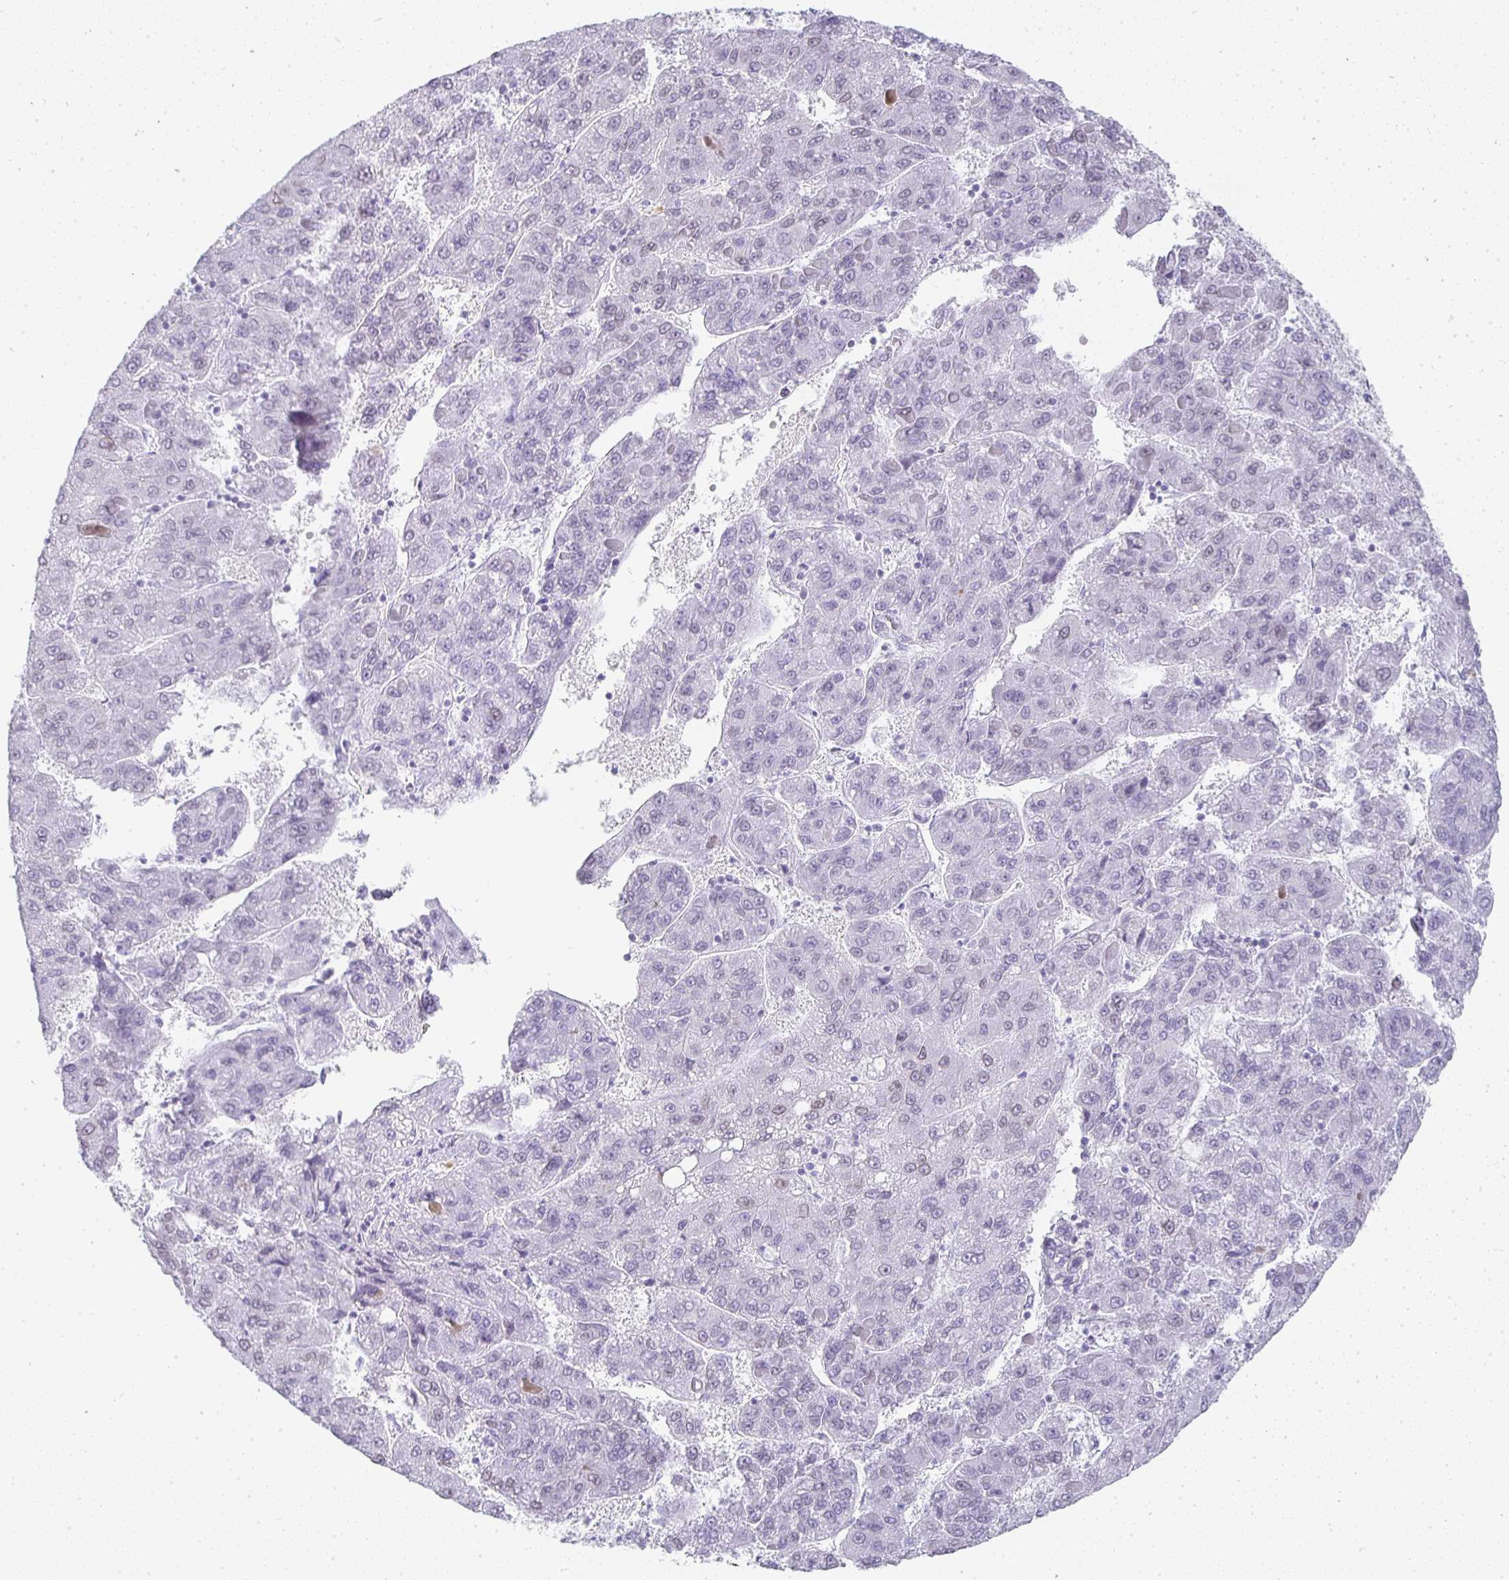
{"staining": {"intensity": "negative", "quantity": "none", "location": "none"}, "tissue": "liver cancer", "cell_type": "Tumor cells", "image_type": "cancer", "snomed": [{"axis": "morphology", "description": "Carcinoma, Hepatocellular, NOS"}, {"axis": "topography", "description": "Liver"}], "caption": "The histopathology image reveals no staining of tumor cells in liver cancer (hepatocellular carcinoma).", "gene": "TPSD1", "patient": {"sex": "female", "age": 82}}